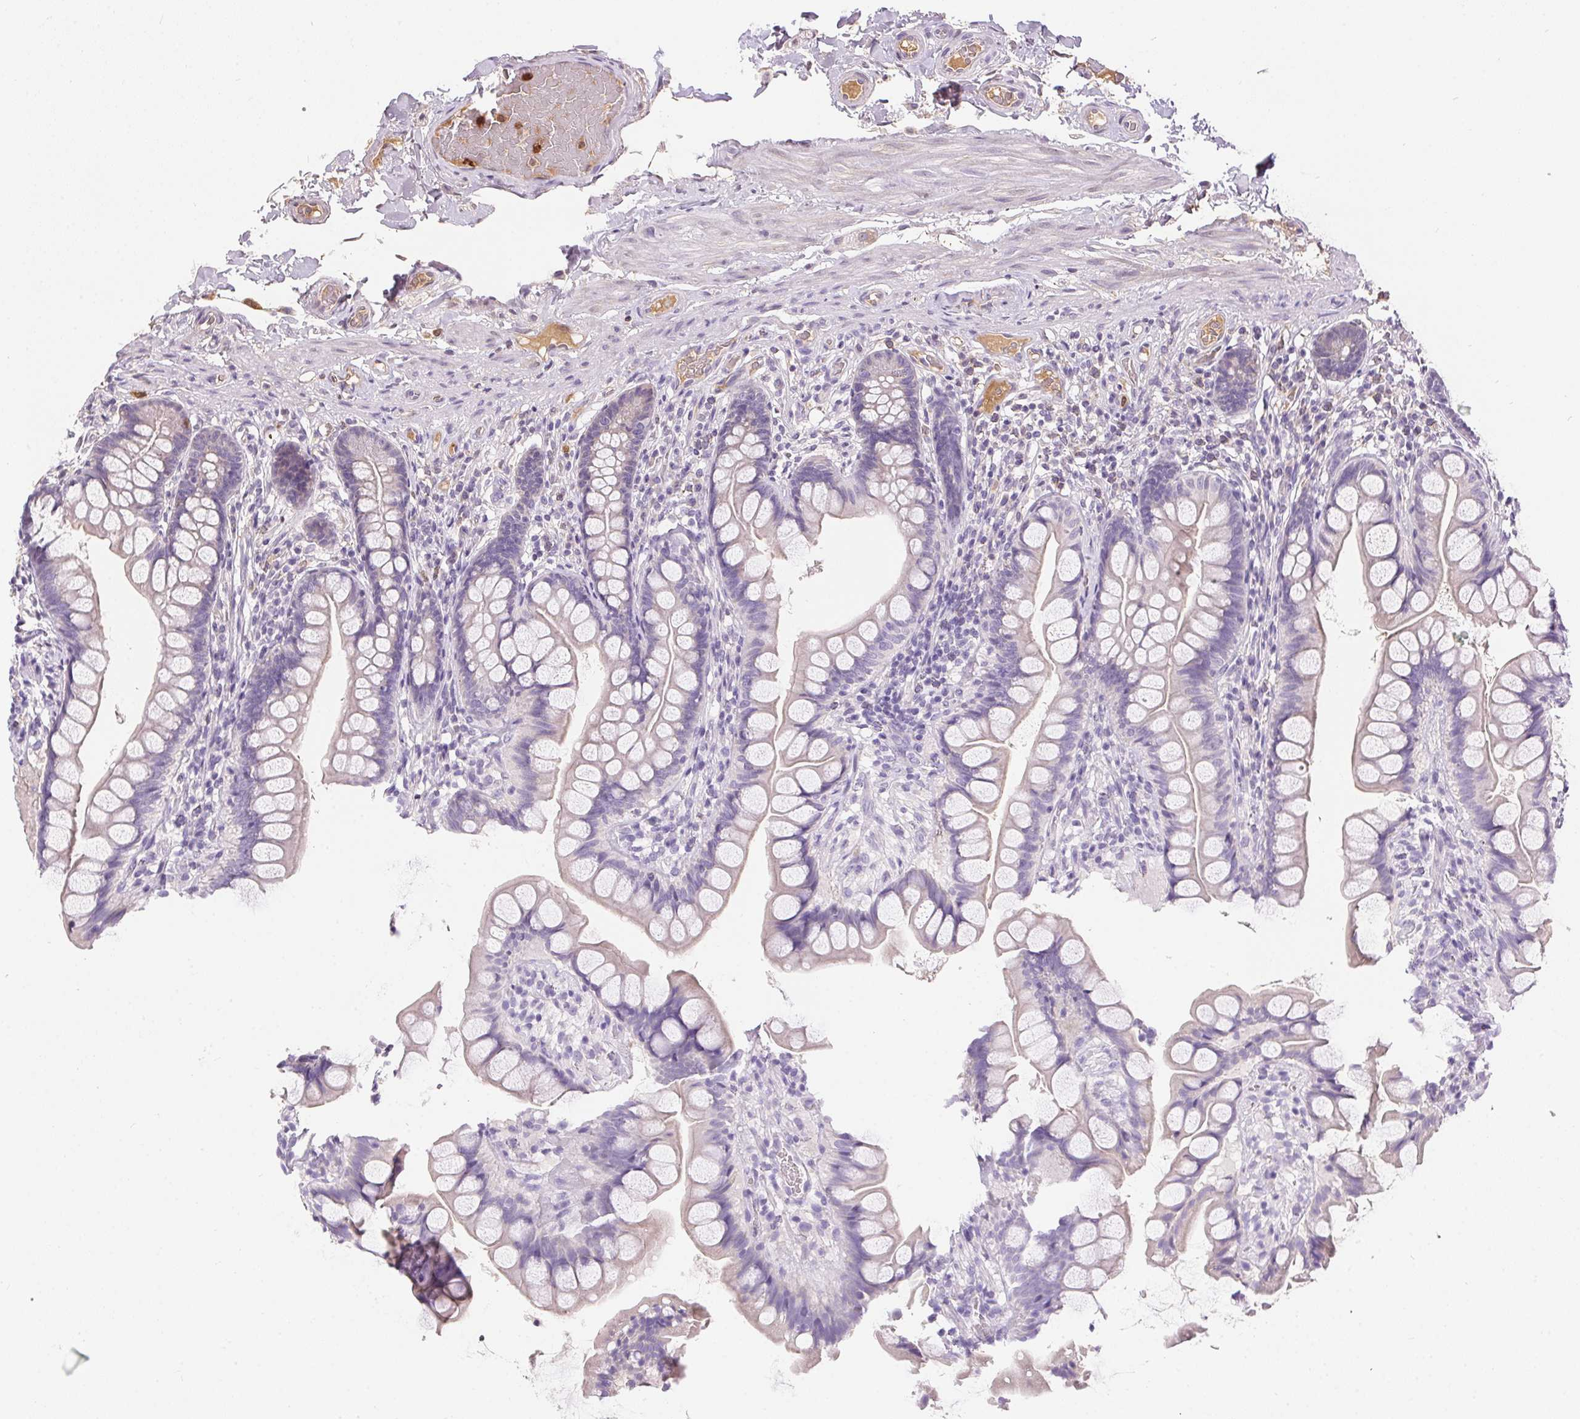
{"staining": {"intensity": "weak", "quantity": "<25%", "location": "cytoplasmic/membranous"}, "tissue": "small intestine", "cell_type": "Glandular cells", "image_type": "normal", "snomed": [{"axis": "morphology", "description": "Normal tissue, NOS"}, {"axis": "topography", "description": "Small intestine"}], "caption": "This is an immunohistochemistry photomicrograph of normal human small intestine. There is no staining in glandular cells.", "gene": "ORM1", "patient": {"sex": "male", "age": 70}}